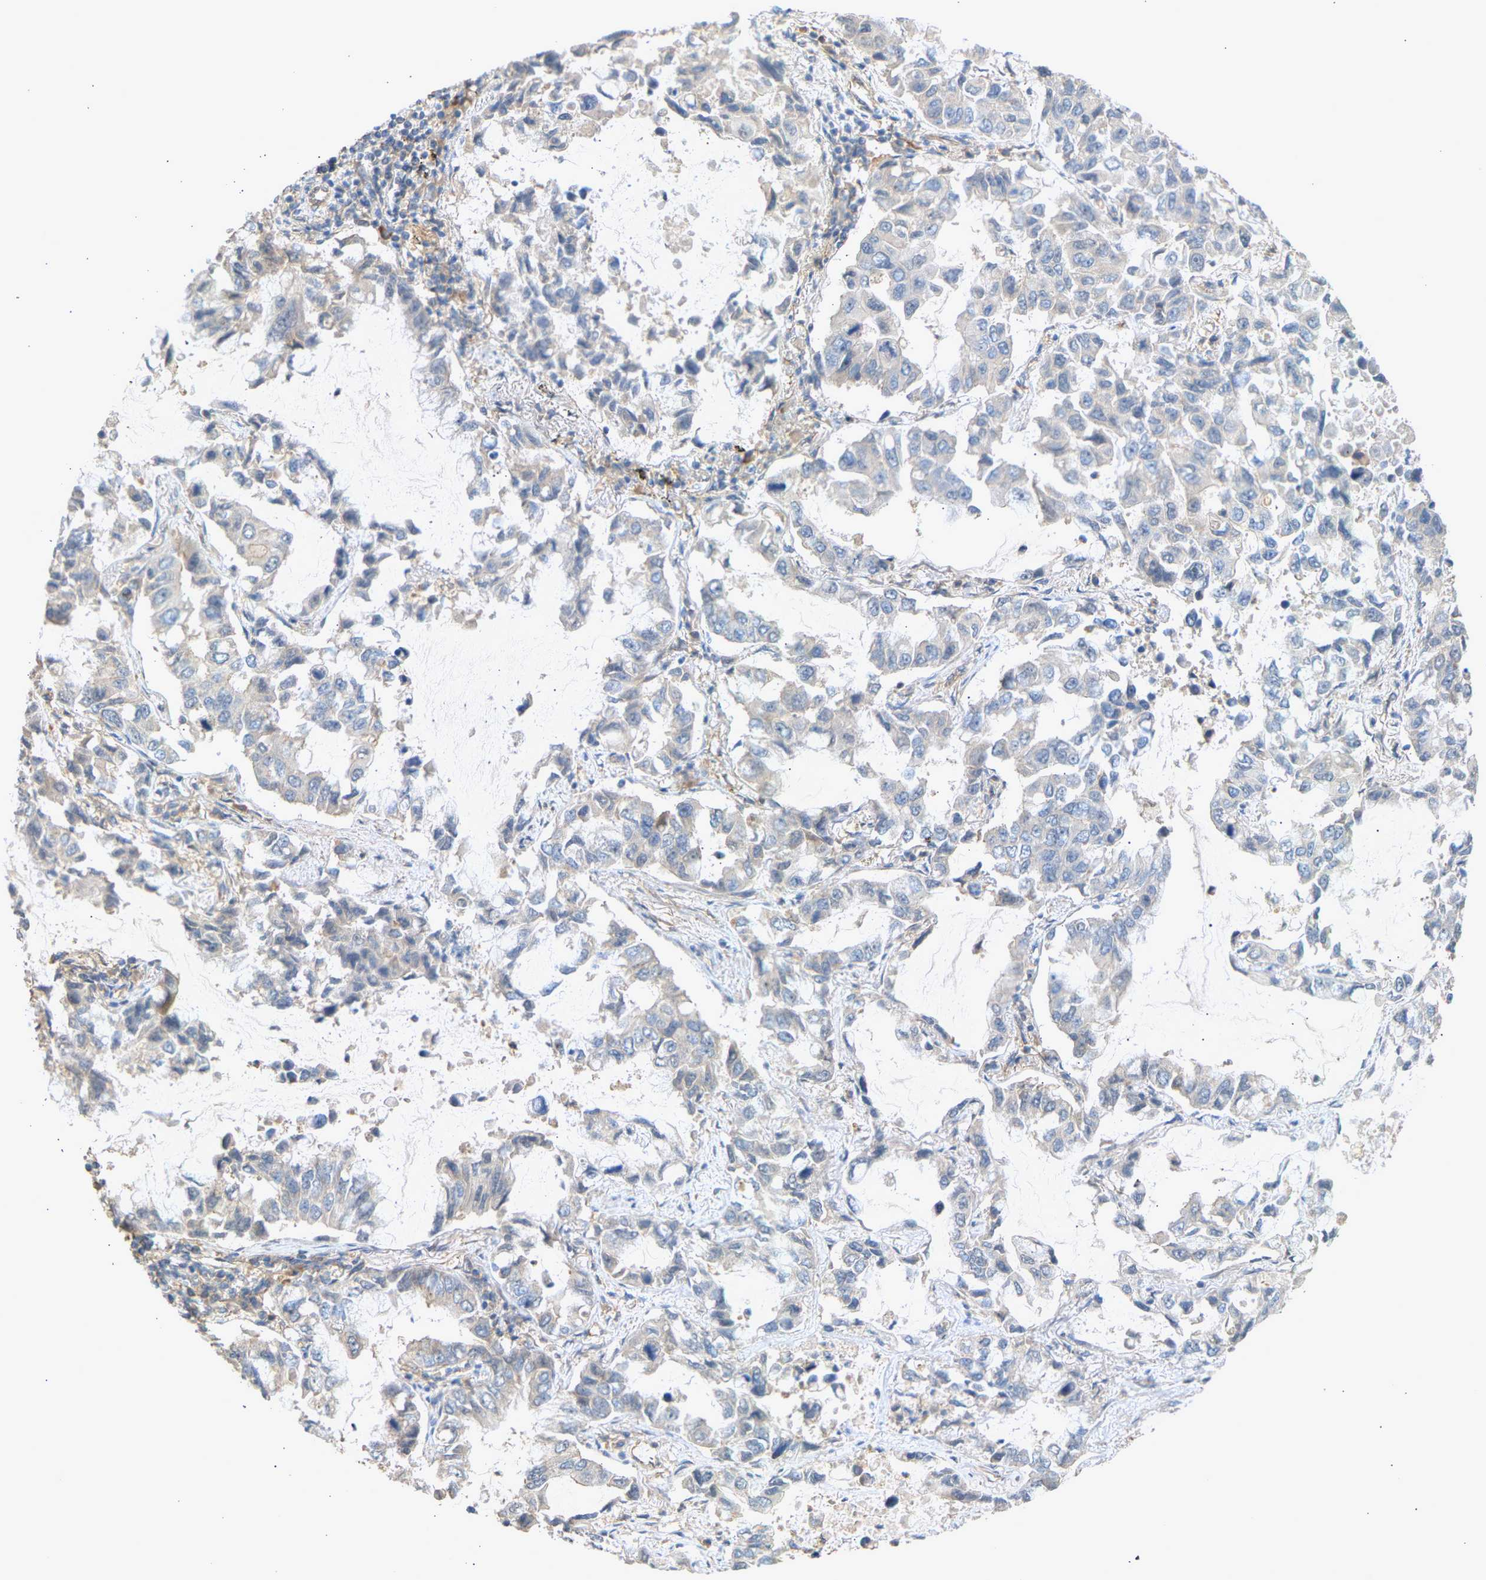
{"staining": {"intensity": "negative", "quantity": "none", "location": "none"}, "tissue": "lung cancer", "cell_type": "Tumor cells", "image_type": "cancer", "snomed": [{"axis": "morphology", "description": "Adenocarcinoma, NOS"}, {"axis": "topography", "description": "Lung"}], "caption": "High magnification brightfield microscopy of adenocarcinoma (lung) stained with DAB (brown) and counterstained with hematoxylin (blue): tumor cells show no significant expression.", "gene": "RGL1", "patient": {"sex": "male", "age": 64}}